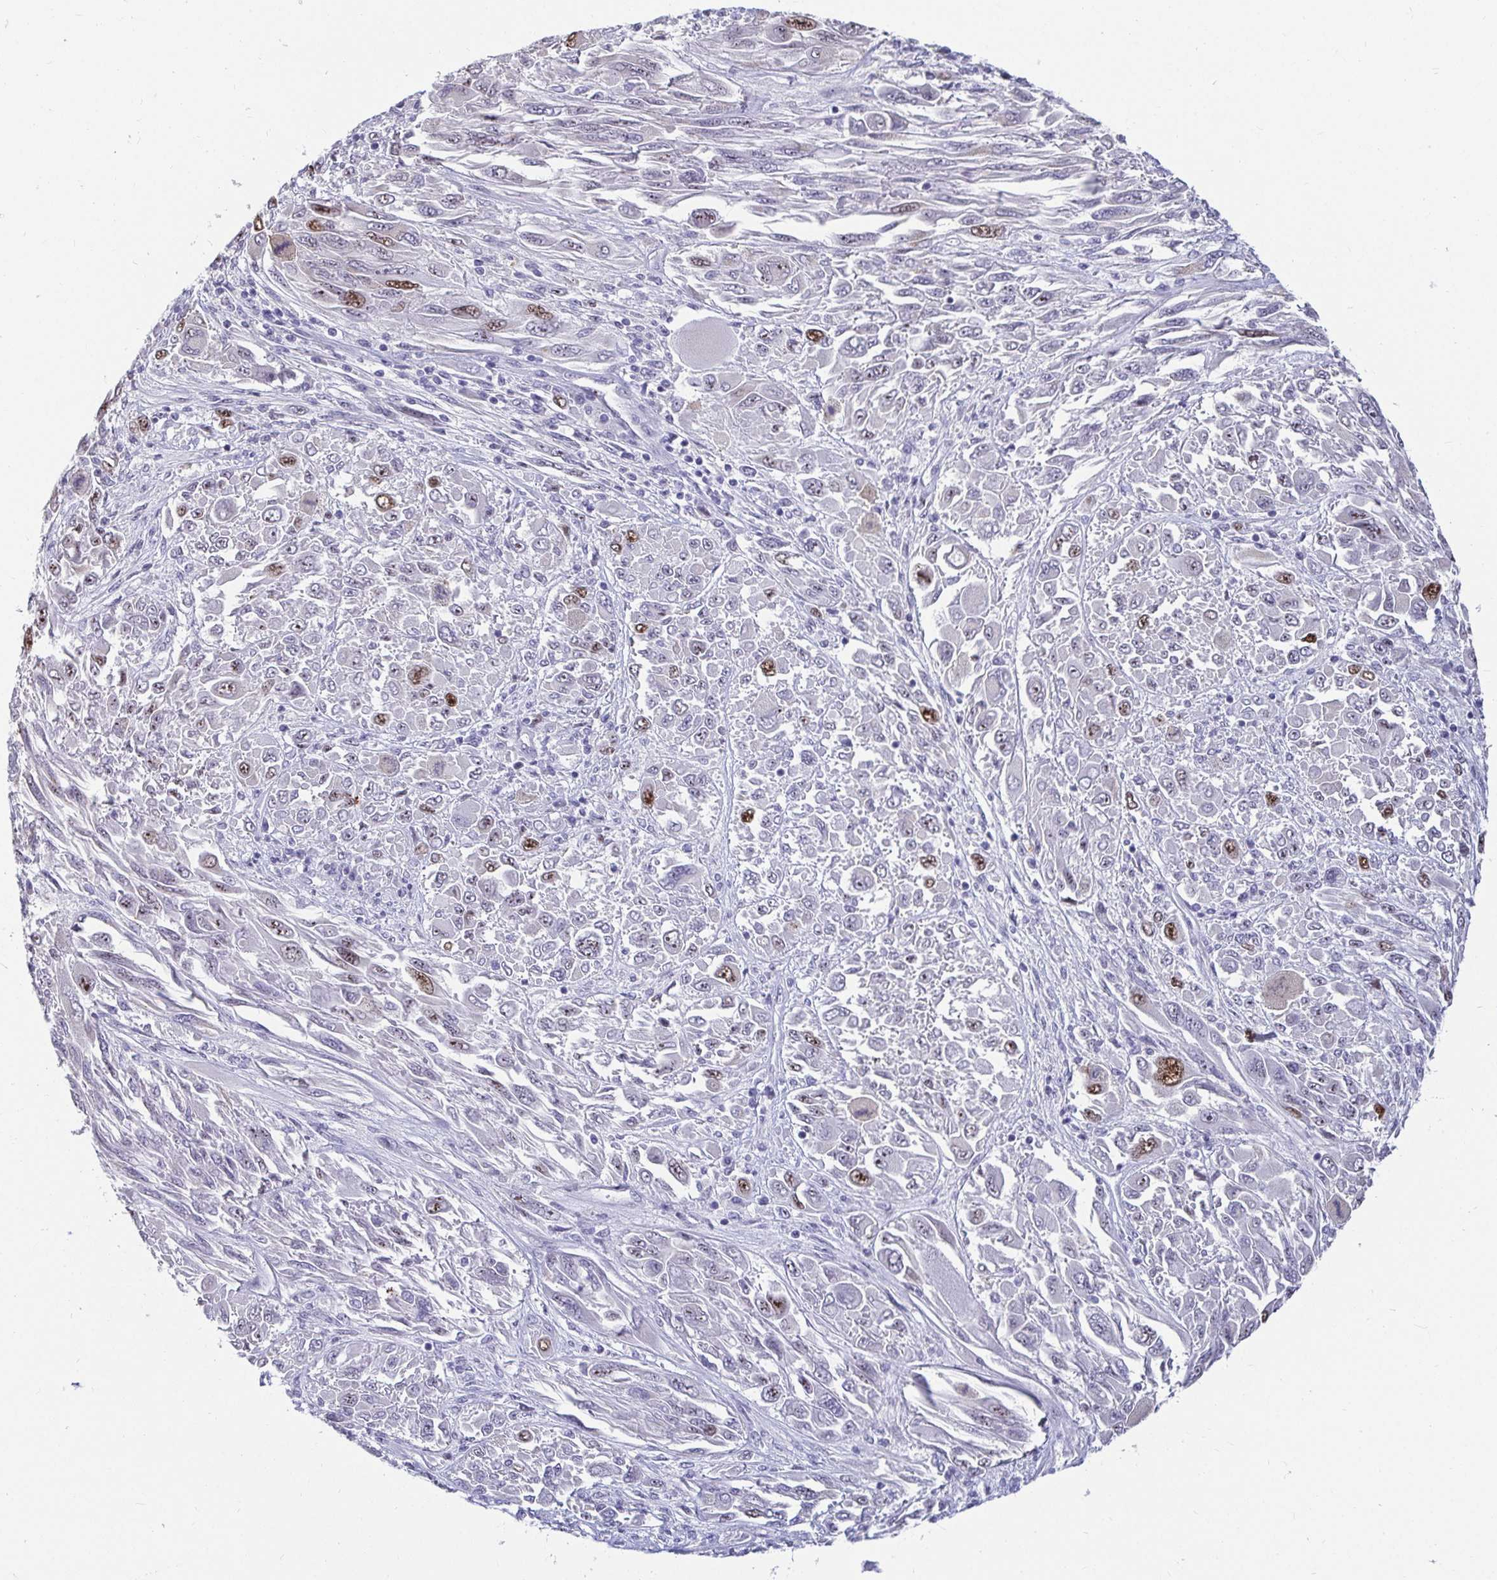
{"staining": {"intensity": "moderate", "quantity": "<25%", "location": "nuclear"}, "tissue": "melanoma", "cell_type": "Tumor cells", "image_type": "cancer", "snomed": [{"axis": "morphology", "description": "Malignant melanoma, NOS"}, {"axis": "topography", "description": "Skin"}], "caption": "Tumor cells exhibit moderate nuclear staining in about <25% of cells in melanoma. The protein of interest is stained brown, and the nuclei are stained in blue (DAB IHC with brightfield microscopy, high magnification).", "gene": "ANLN", "patient": {"sex": "female", "age": 91}}